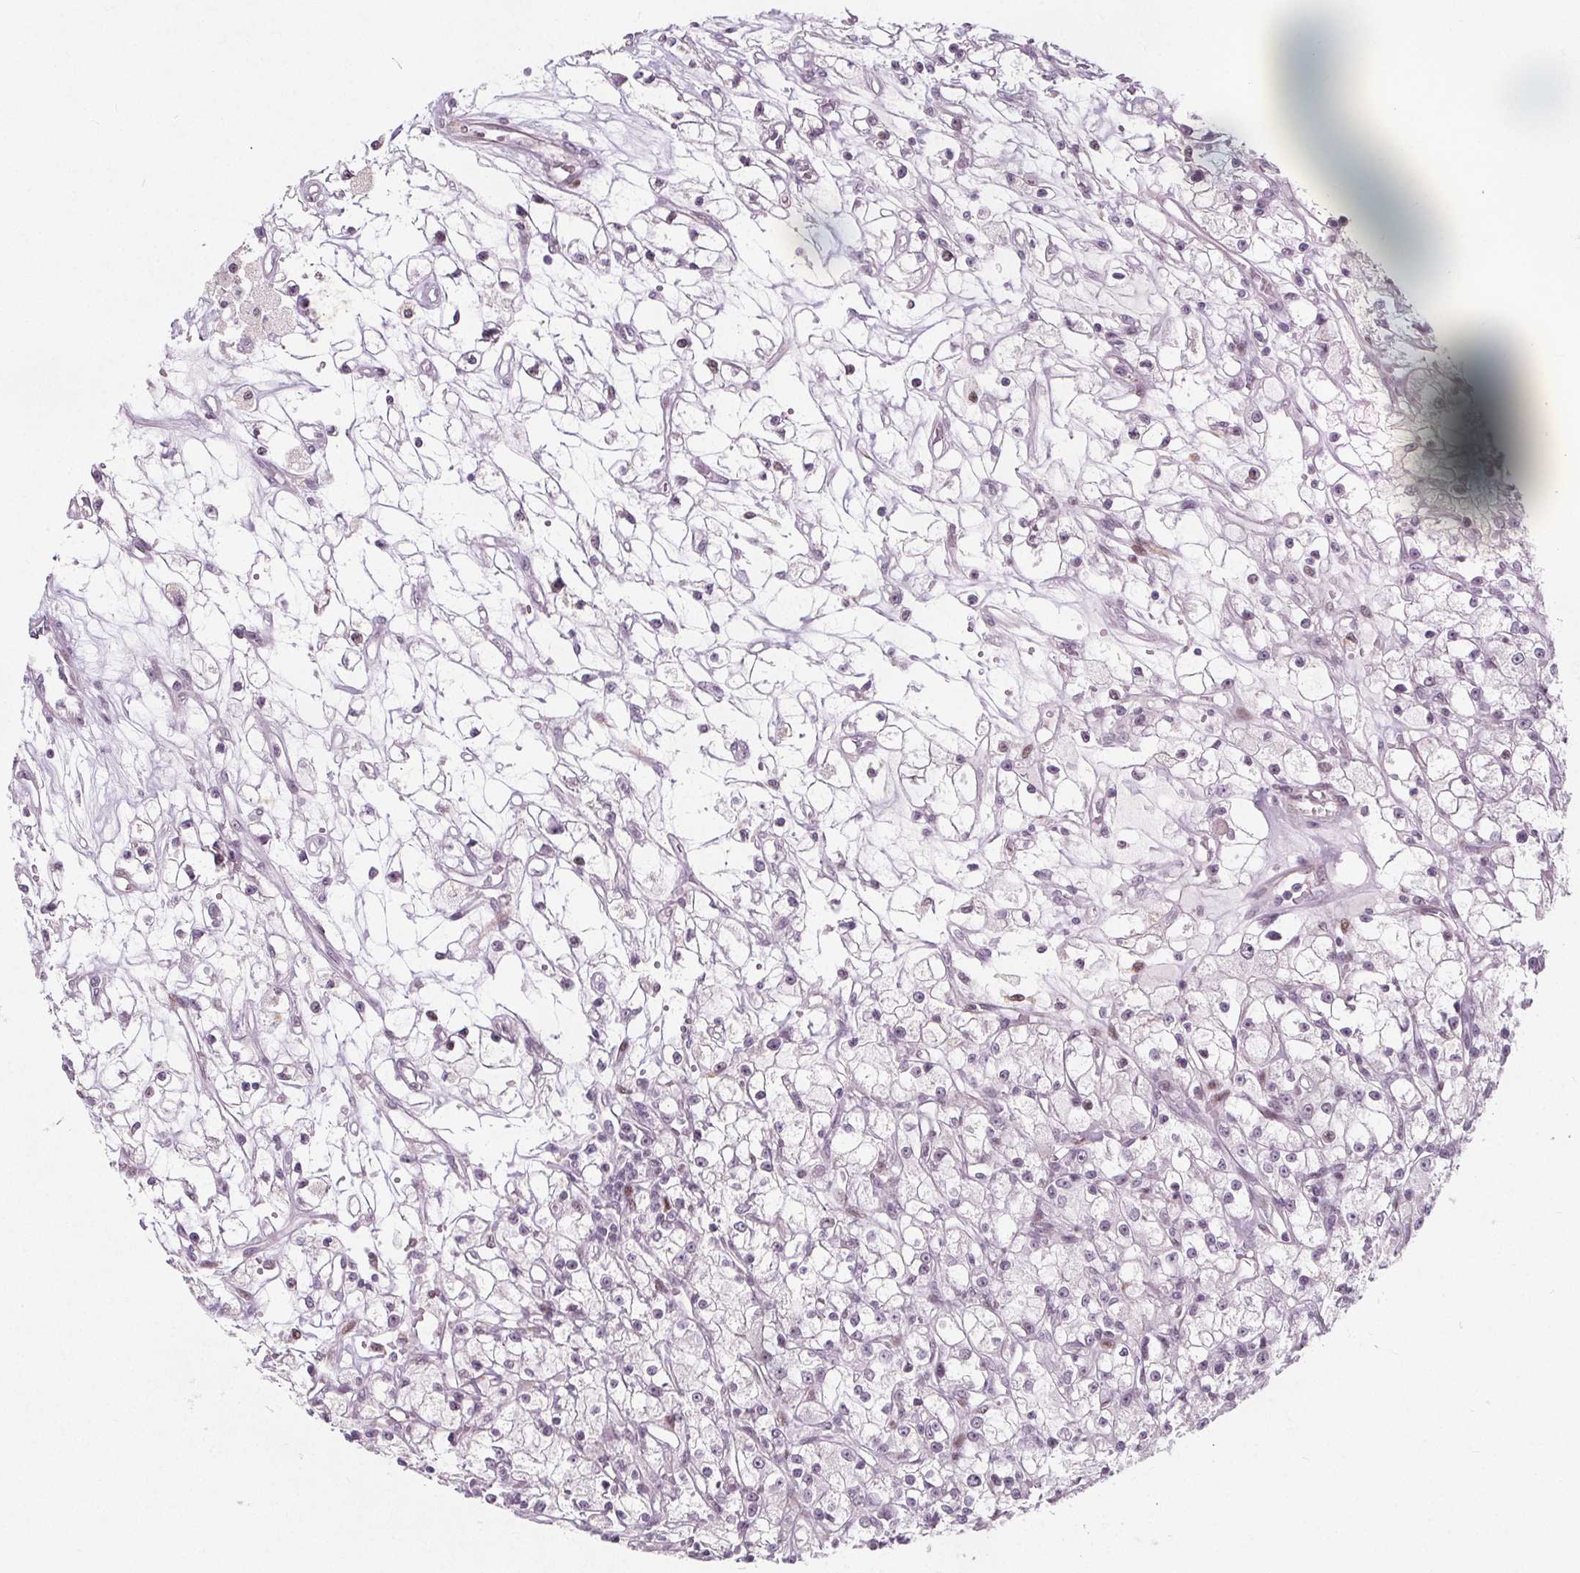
{"staining": {"intensity": "negative", "quantity": "none", "location": "none"}, "tissue": "renal cancer", "cell_type": "Tumor cells", "image_type": "cancer", "snomed": [{"axis": "morphology", "description": "Adenocarcinoma, NOS"}, {"axis": "topography", "description": "Kidney"}], "caption": "This is a histopathology image of IHC staining of renal adenocarcinoma, which shows no positivity in tumor cells.", "gene": "TAF6L", "patient": {"sex": "female", "age": 59}}